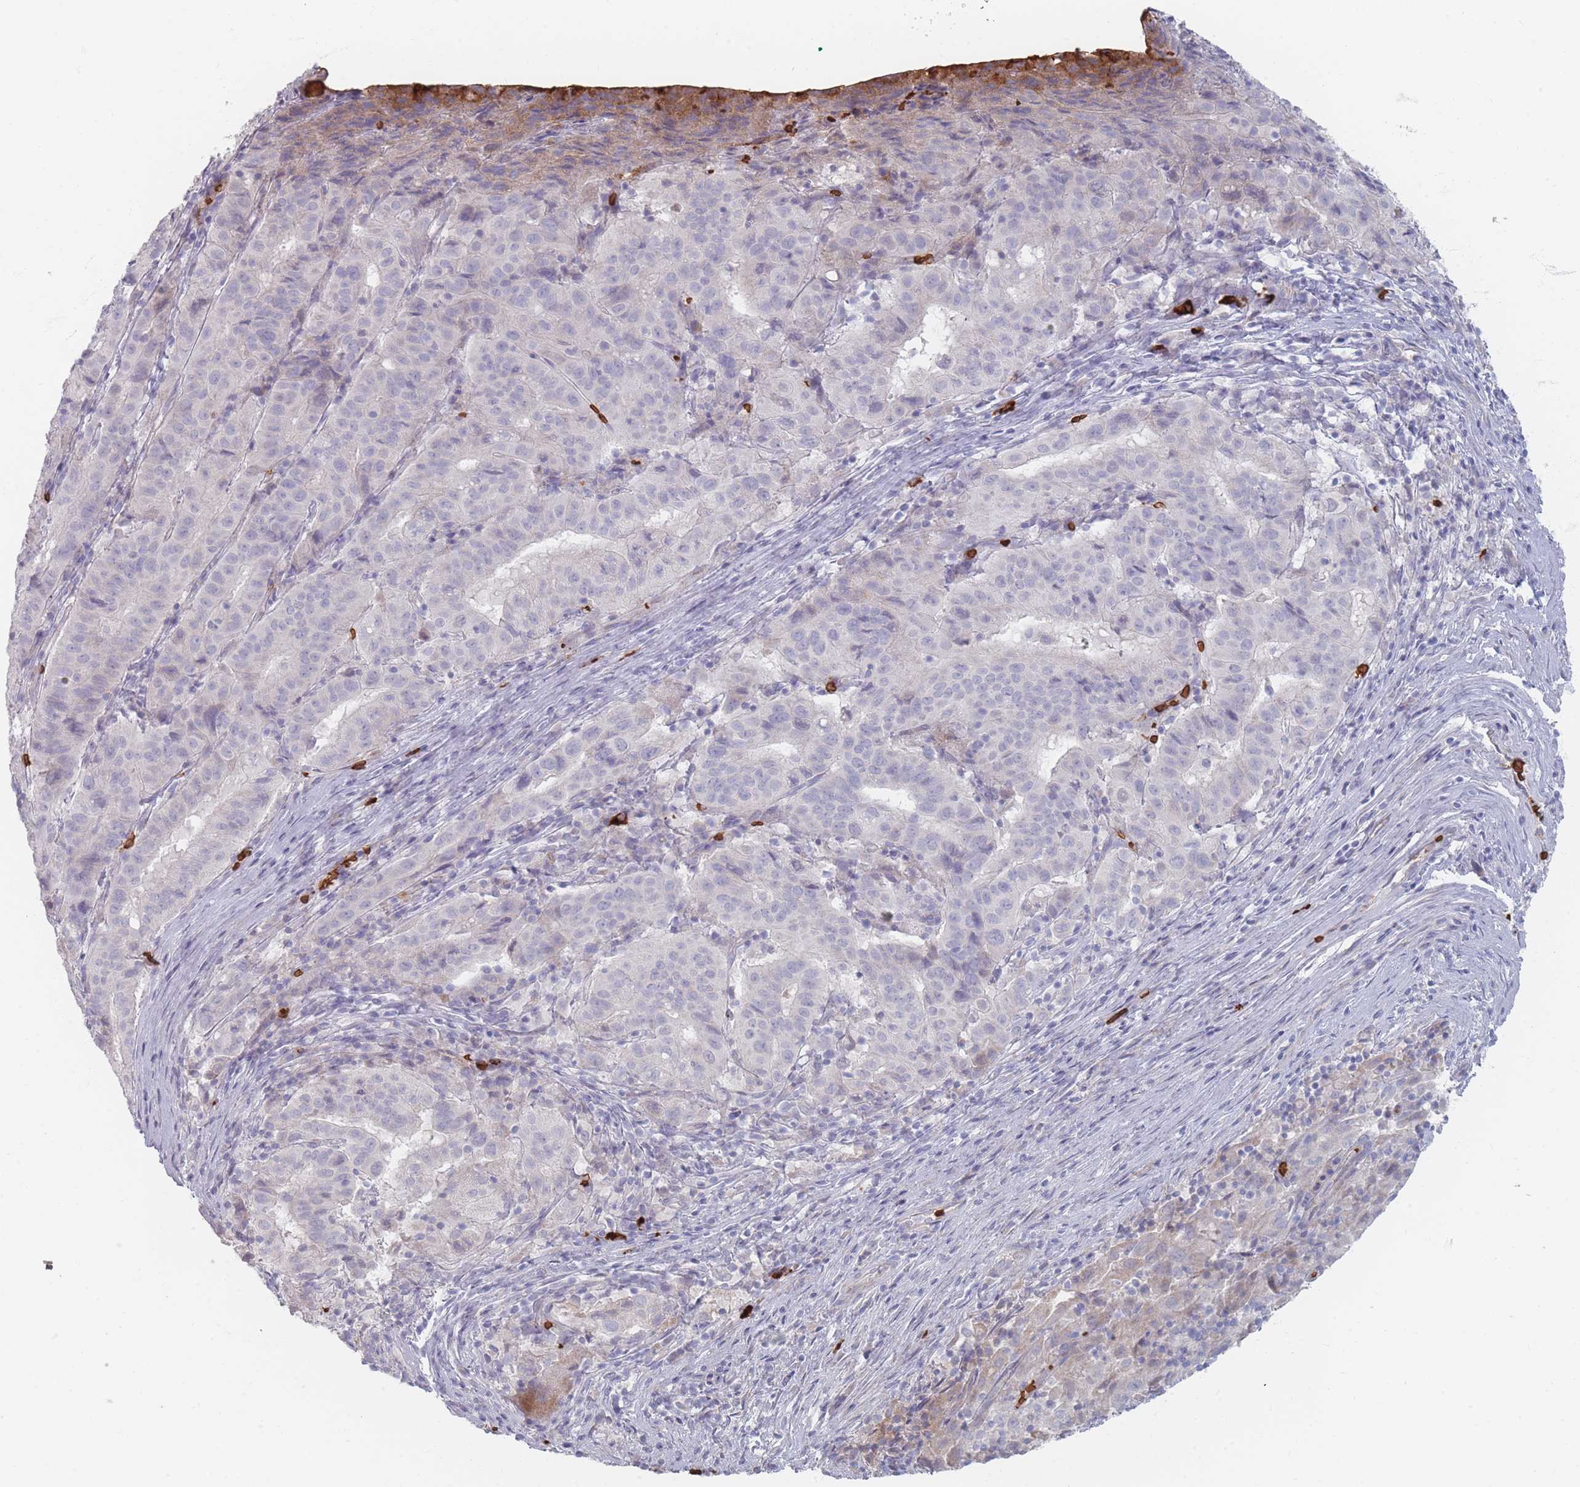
{"staining": {"intensity": "negative", "quantity": "none", "location": "none"}, "tissue": "pancreatic cancer", "cell_type": "Tumor cells", "image_type": "cancer", "snomed": [{"axis": "morphology", "description": "Adenocarcinoma, NOS"}, {"axis": "topography", "description": "Pancreas"}], "caption": "This image is of pancreatic adenocarcinoma stained with immunohistochemistry (IHC) to label a protein in brown with the nuclei are counter-stained blue. There is no expression in tumor cells.", "gene": "SLC2A6", "patient": {"sex": "male", "age": 63}}